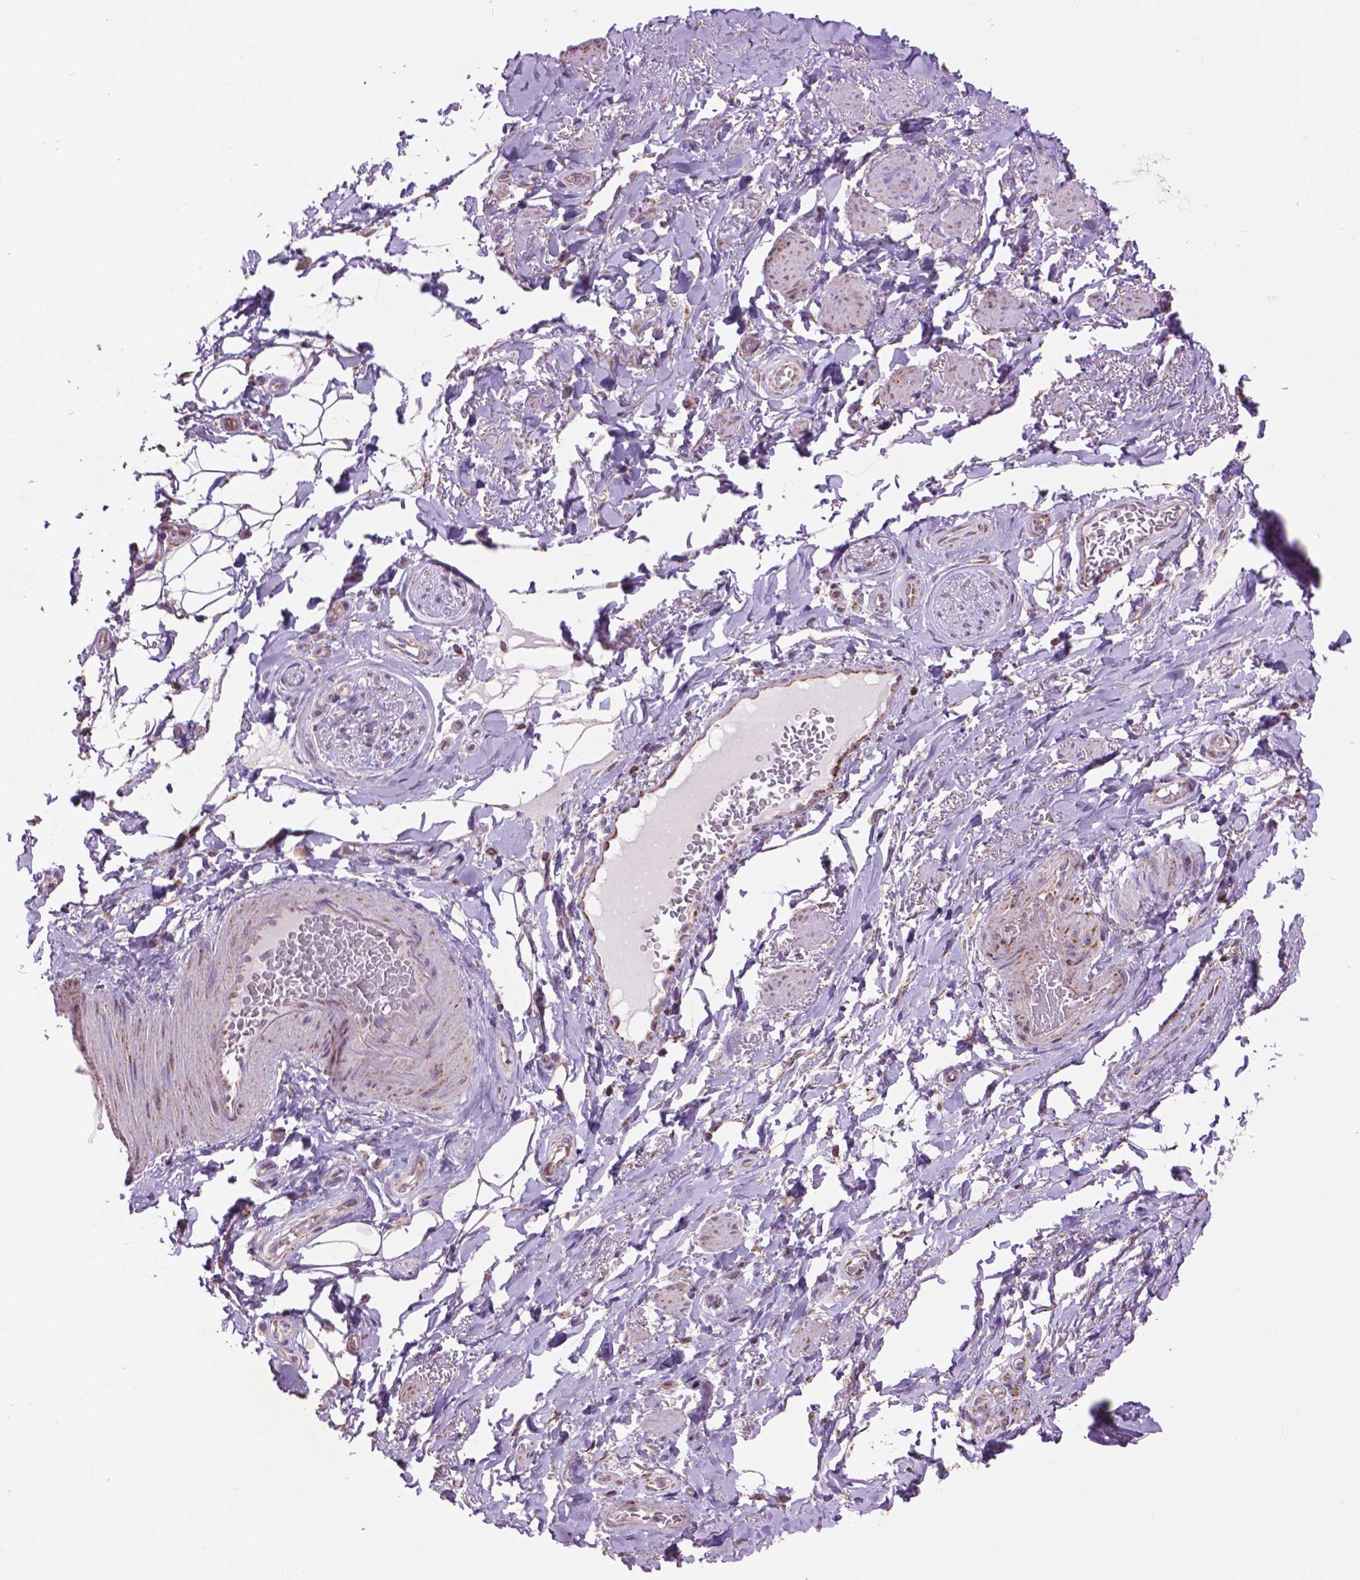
{"staining": {"intensity": "weak", "quantity": "25%-75%", "location": "cytoplasmic/membranous"}, "tissue": "adipose tissue", "cell_type": "Adipocytes", "image_type": "normal", "snomed": [{"axis": "morphology", "description": "Normal tissue, NOS"}, {"axis": "topography", "description": "Anal"}, {"axis": "topography", "description": "Peripheral nerve tissue"}], "caption": "Protein expression analysis of benign adipose tissue shows weak cytoplasmic/membranous positivity in about 25%-75% of adipocytes.", "gene": "PYCR3", "patient": {"sex": "male", "age": 53}}